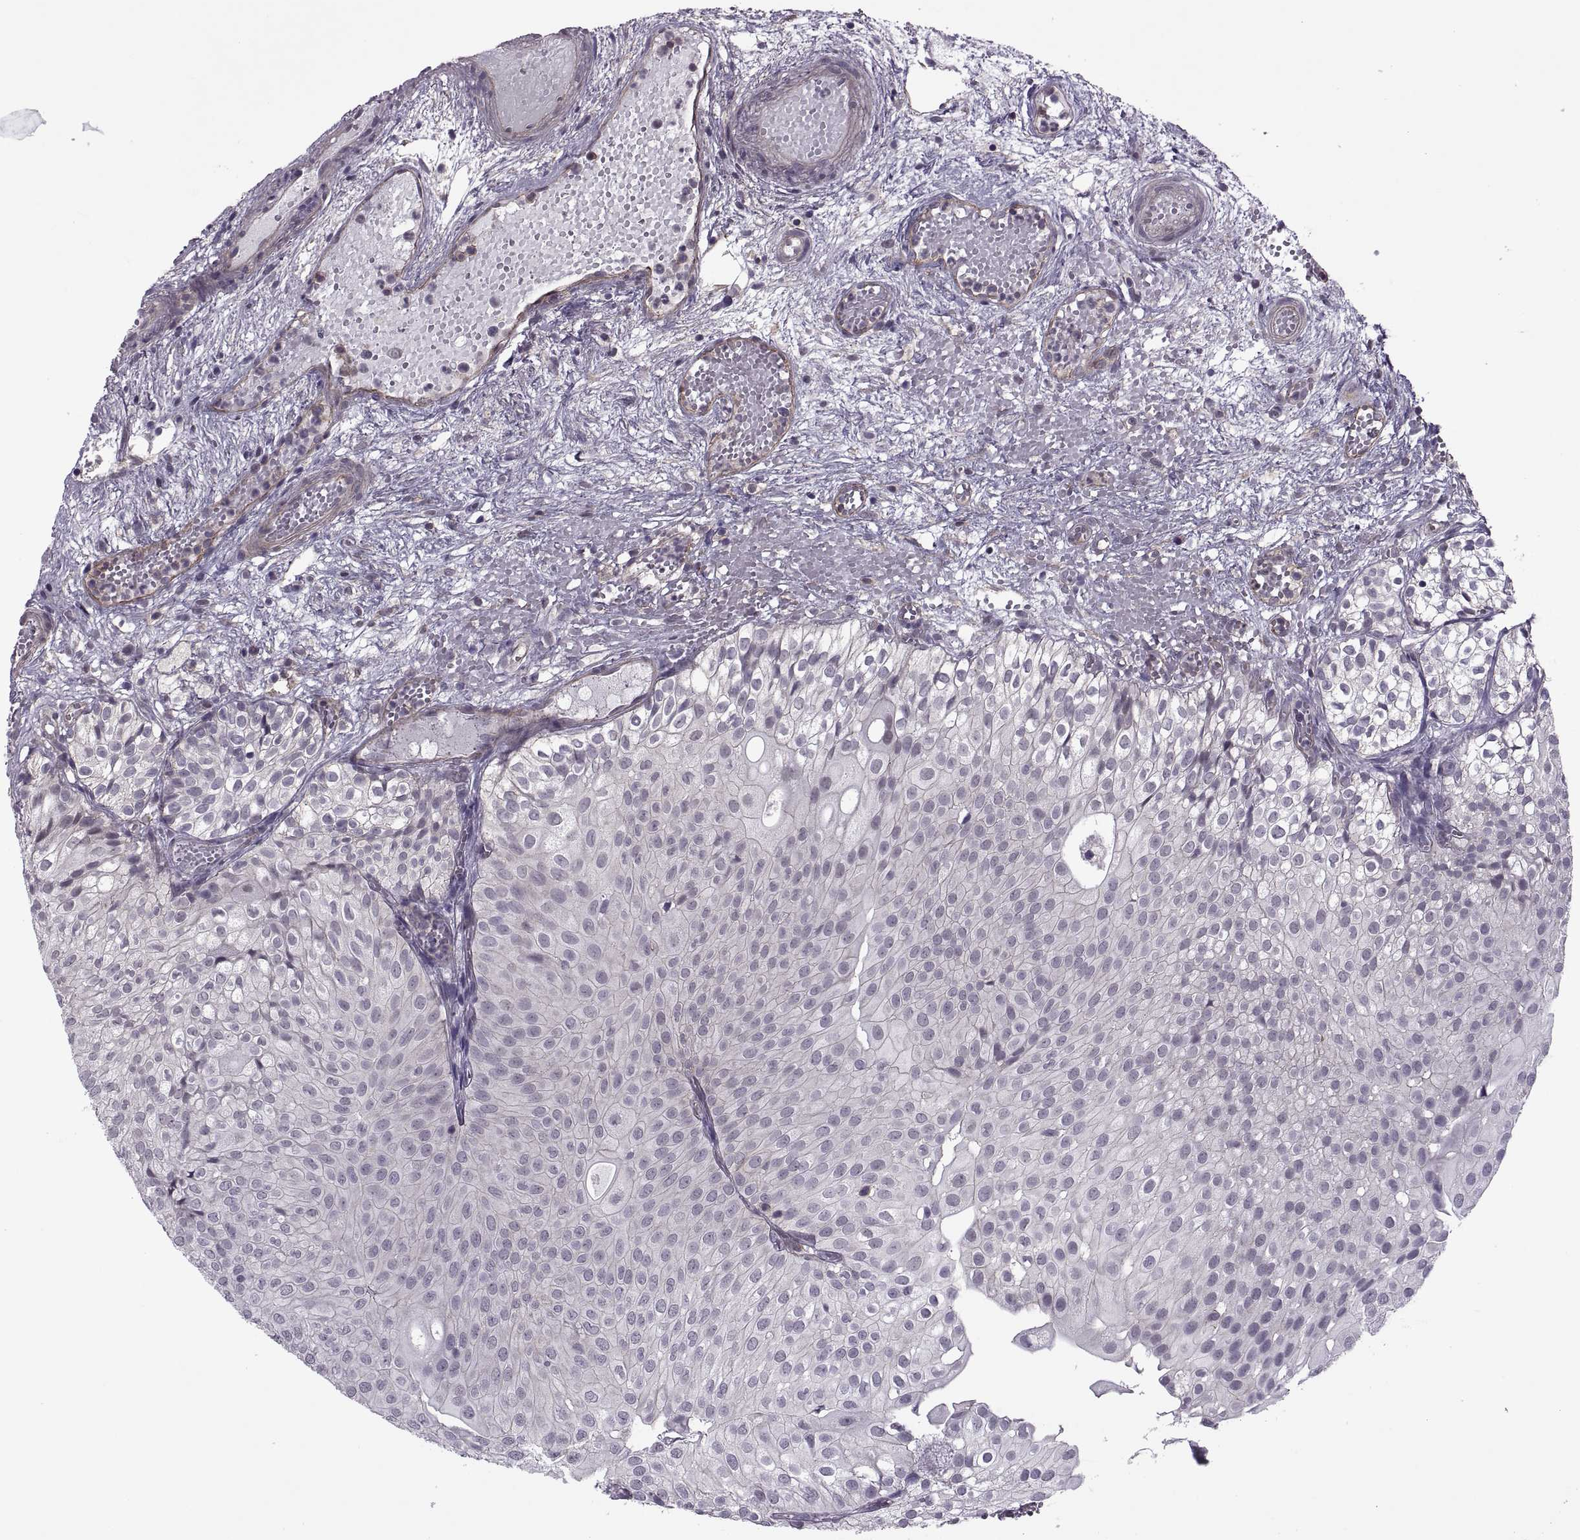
{"staining": {"intensity": "negative", "quantity": "none", "location": "none"}, "tissue": "urothelial cancer", "cell_type": "Tumor cells", "image_type": "cancer", "snomed": [{"axis": "morphology", "description": "Urothelial carcinoma, Low grade"}, {"axis": "topography", "description": "Urinary bladder"}], "caption": "High power microscopy micrograph of an immunohistochemistry micrograph of low-grade urothelial carcinoma, revealing no significant staining in tumor cells. (Brightfield microscopy of DAB IHC at high magnification).", "gene": "ODF3", "patient": {"sex": "male", "age": 72}}